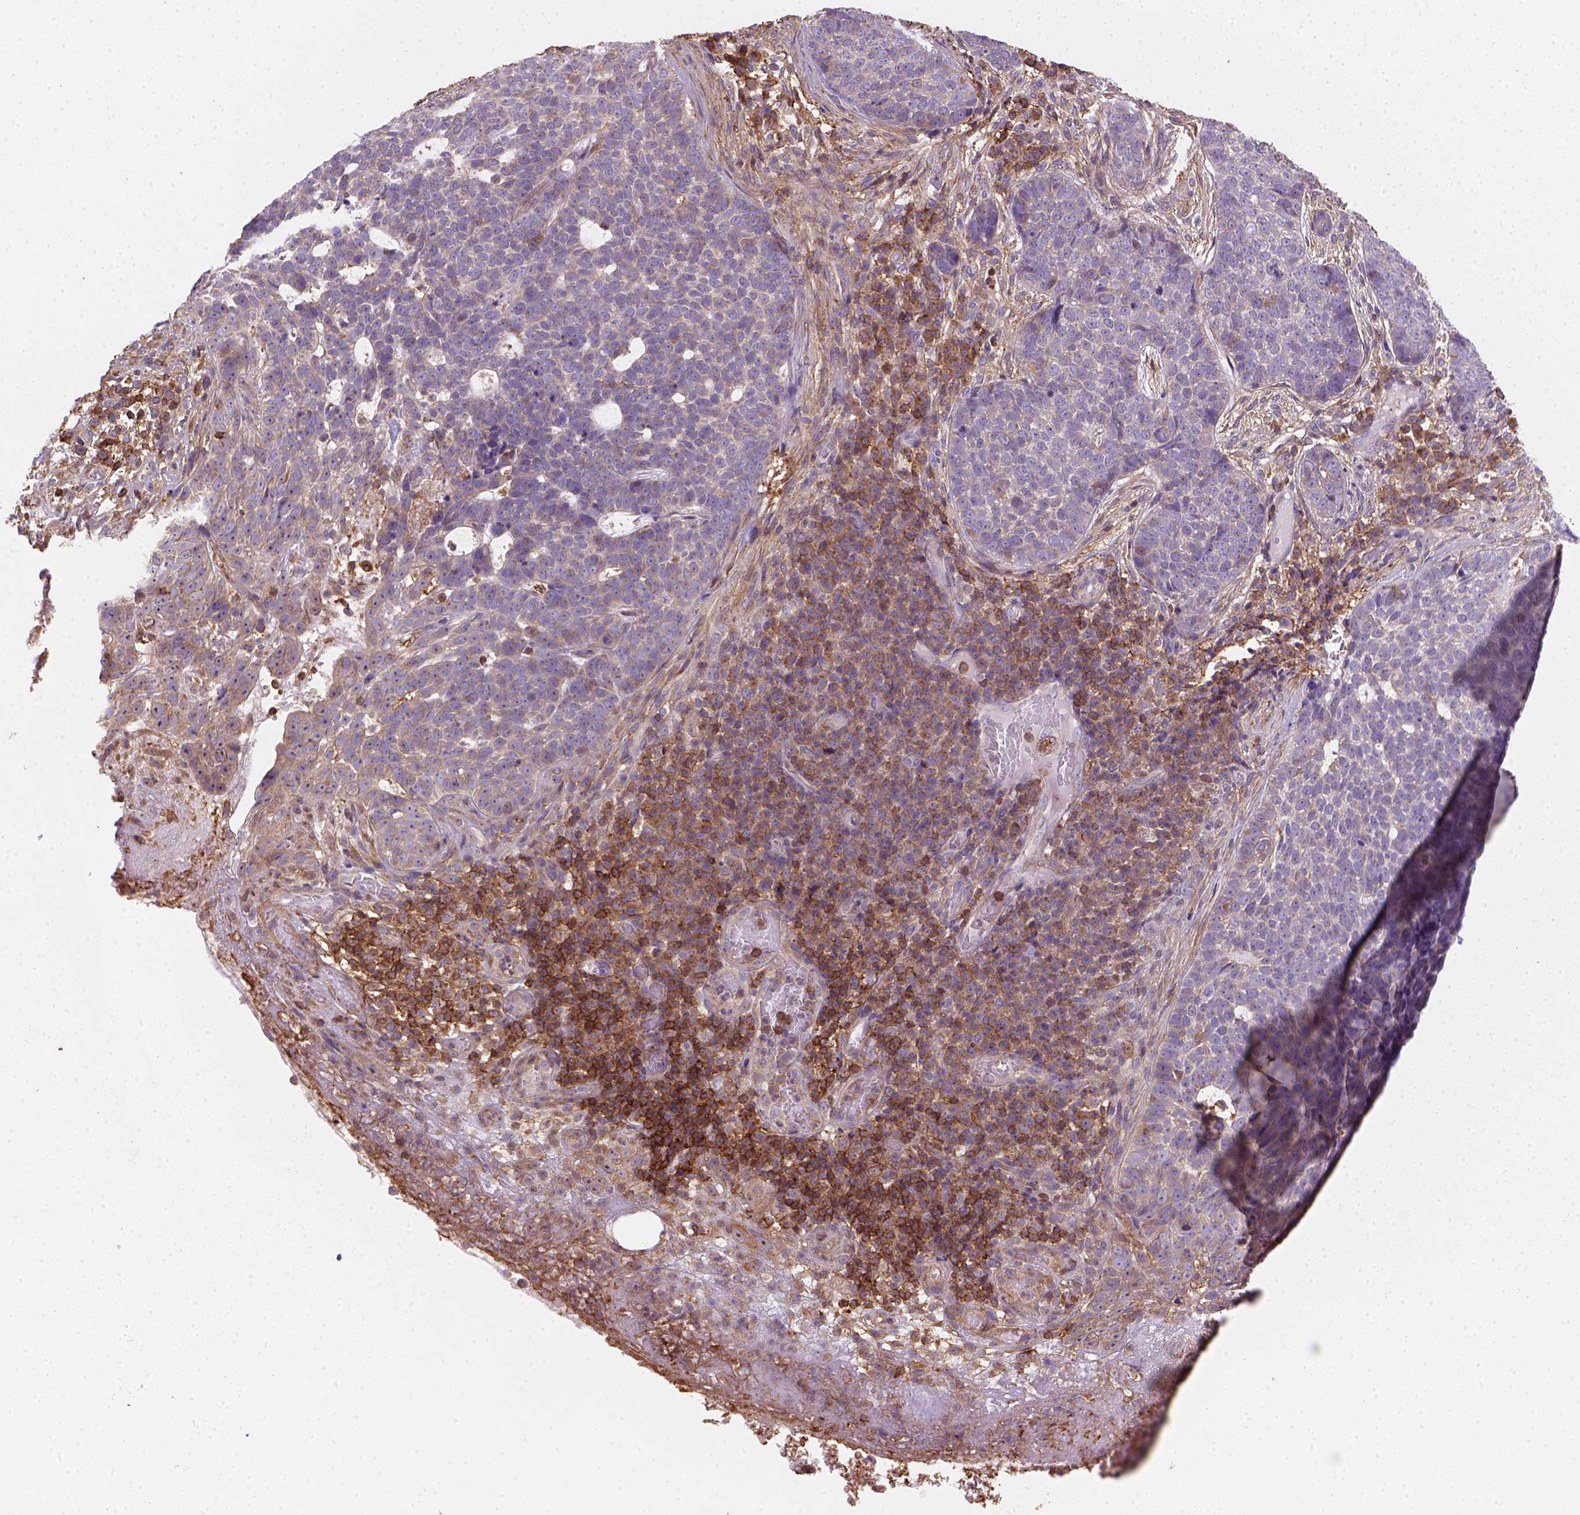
{"staining": {"intensity": "weak", "quantity": "<25%", "location": "cytoplasmic/membranous"}, "tissue": "skin cancer", "cell_type": "Tumor cells", "image_type": "cancer", "snomed": [{"axis": "morphology", "description": "Basal cell carcinoma"}, {"axis": "topography", "description": "Skin"}], "caption": "Tumor cells show no significant staining in skin cancer (basal cell carcinoma).", "gene": "GPRC5D", "patient": {"sex": "female", "age": 69}}